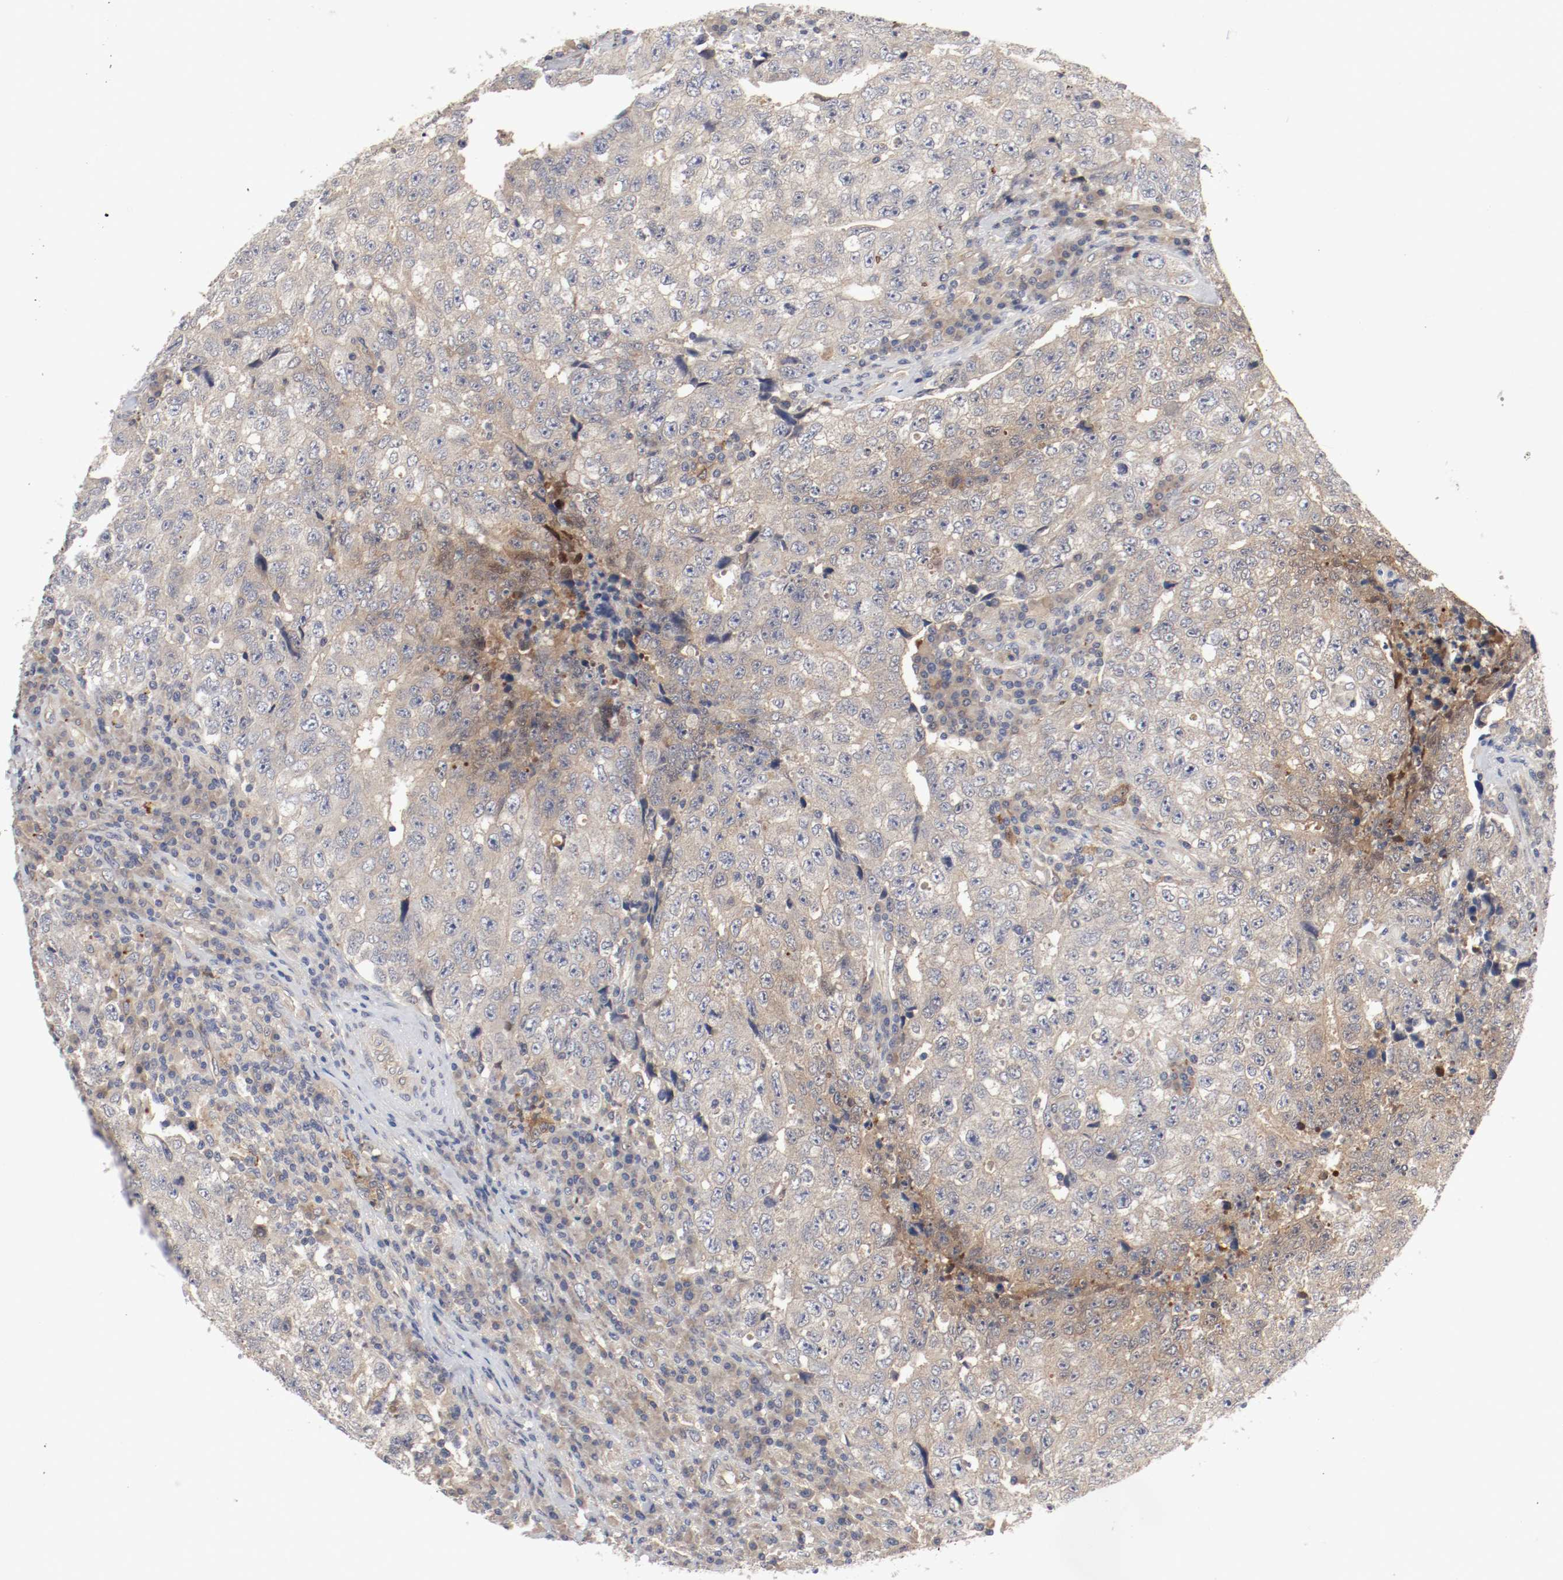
{"staining": {"intensity": "weak", "quantity": ">75%", "location": "cytoplasmic/membranous"}, "tissue": "testis cancer", "cell_type": "Tumor cells", "image_type": "cancer", "snomed": [{"axis": "morphology", "description": "Necrosis, NOS"}, {"axis": "morphology", "description": "Carcinoma, Embryonal, NOS"}, {"axis": "topography", "description": "Testis"}], "caption": "Brown immunohistochemical staining in testis cancer shows weak cytoplasmic/membranous positivity in about >75% of tumor cells. Nuclei are stained in blue.", "gene": "REN", "patient": {"sex": "male", "age": 19}}